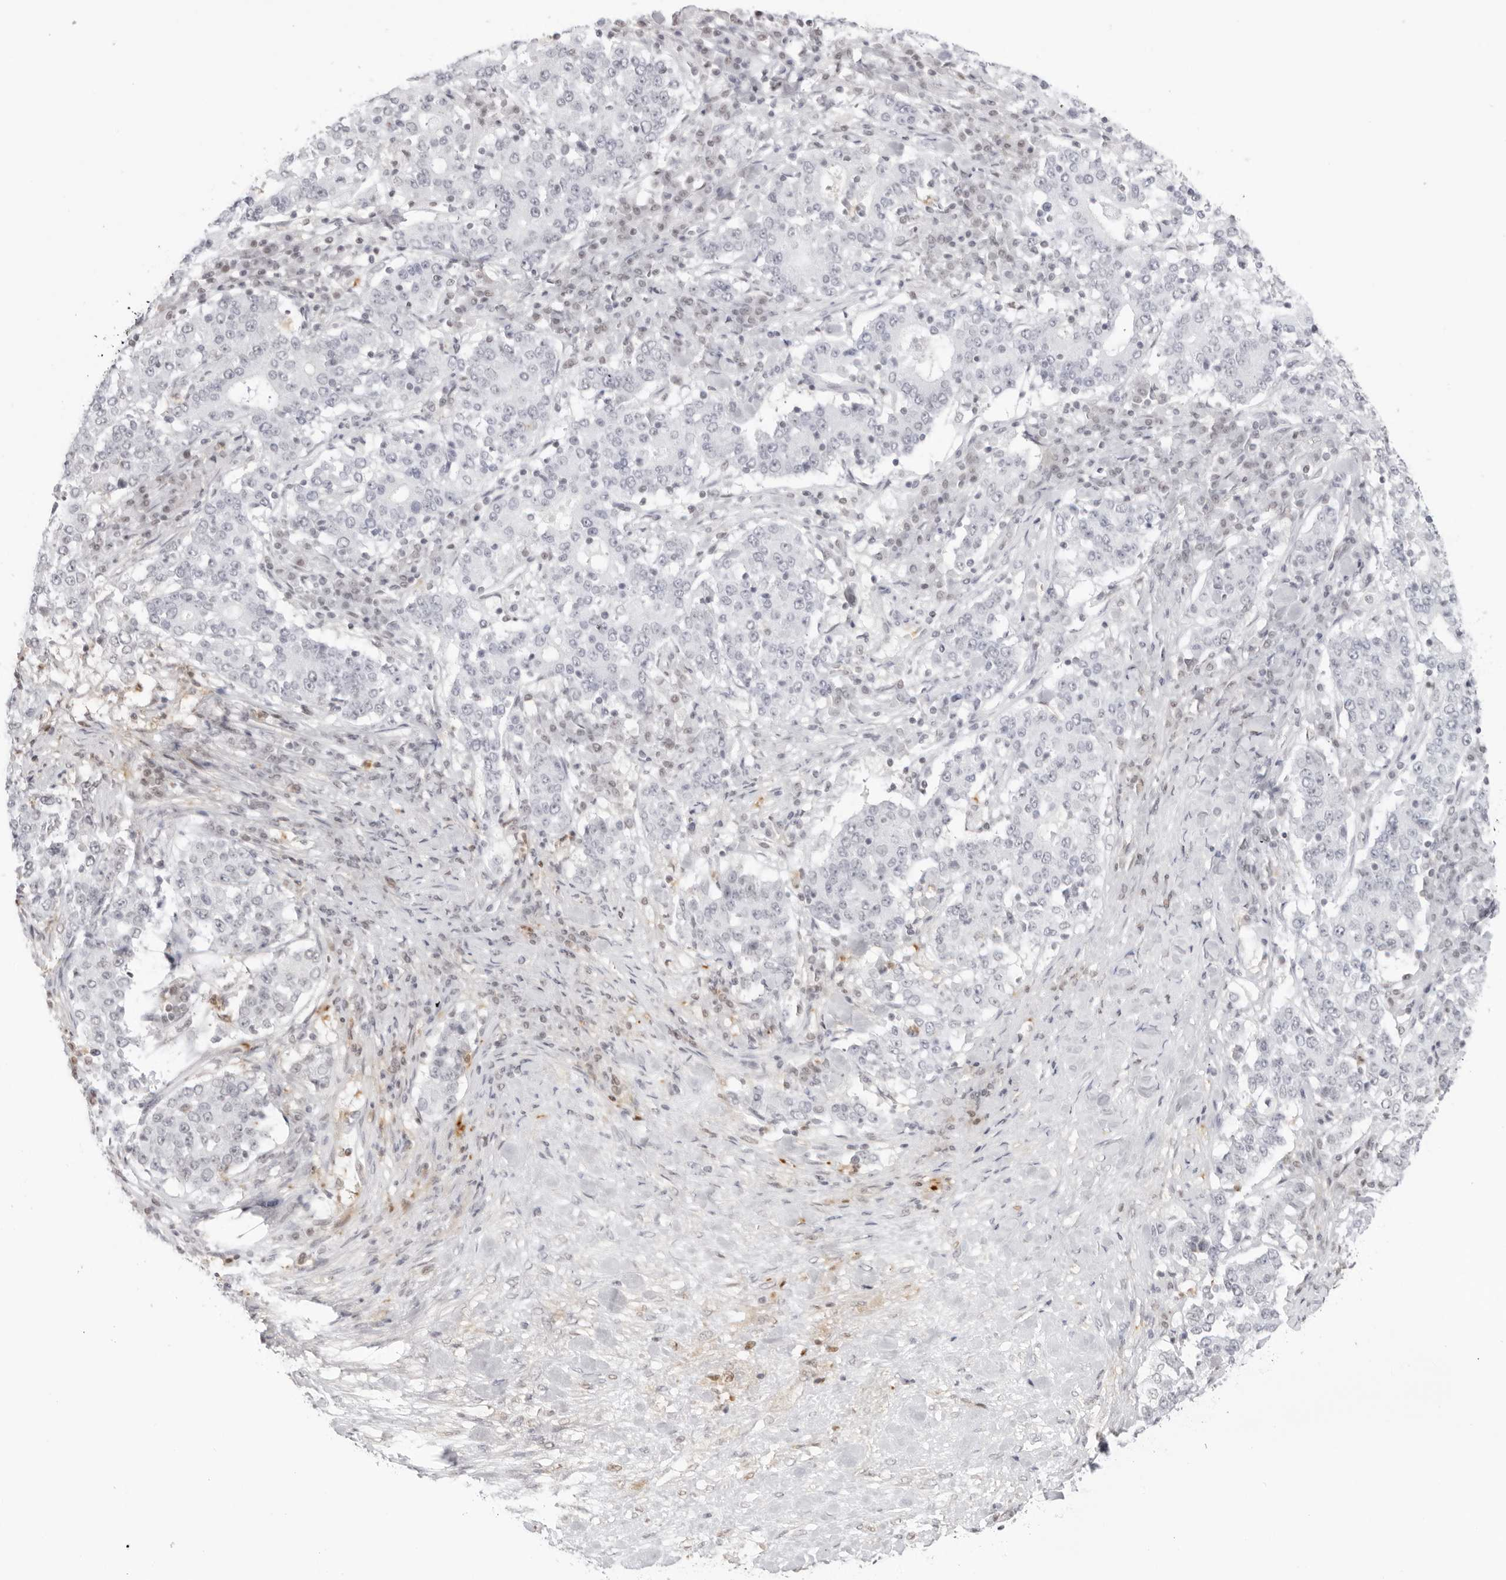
{"staining": {"intensity": "negative", "quantity": "none", "location": "none"}, "tissue": "stomach cancer", "cell_type": "Tumor cells", "image_type": "cancer", "snomed": [{"axis": "morphology", "description": "Adenocarcinoma, NOS"}, {"axis": "topography", "description": "Stomach"}], "caption": "Tumor cells are negative for protein expression in human stomach cancer (adenocarcinoma).", "gene": "RNF146", "patient": {"sex": "male", "age": 59}}